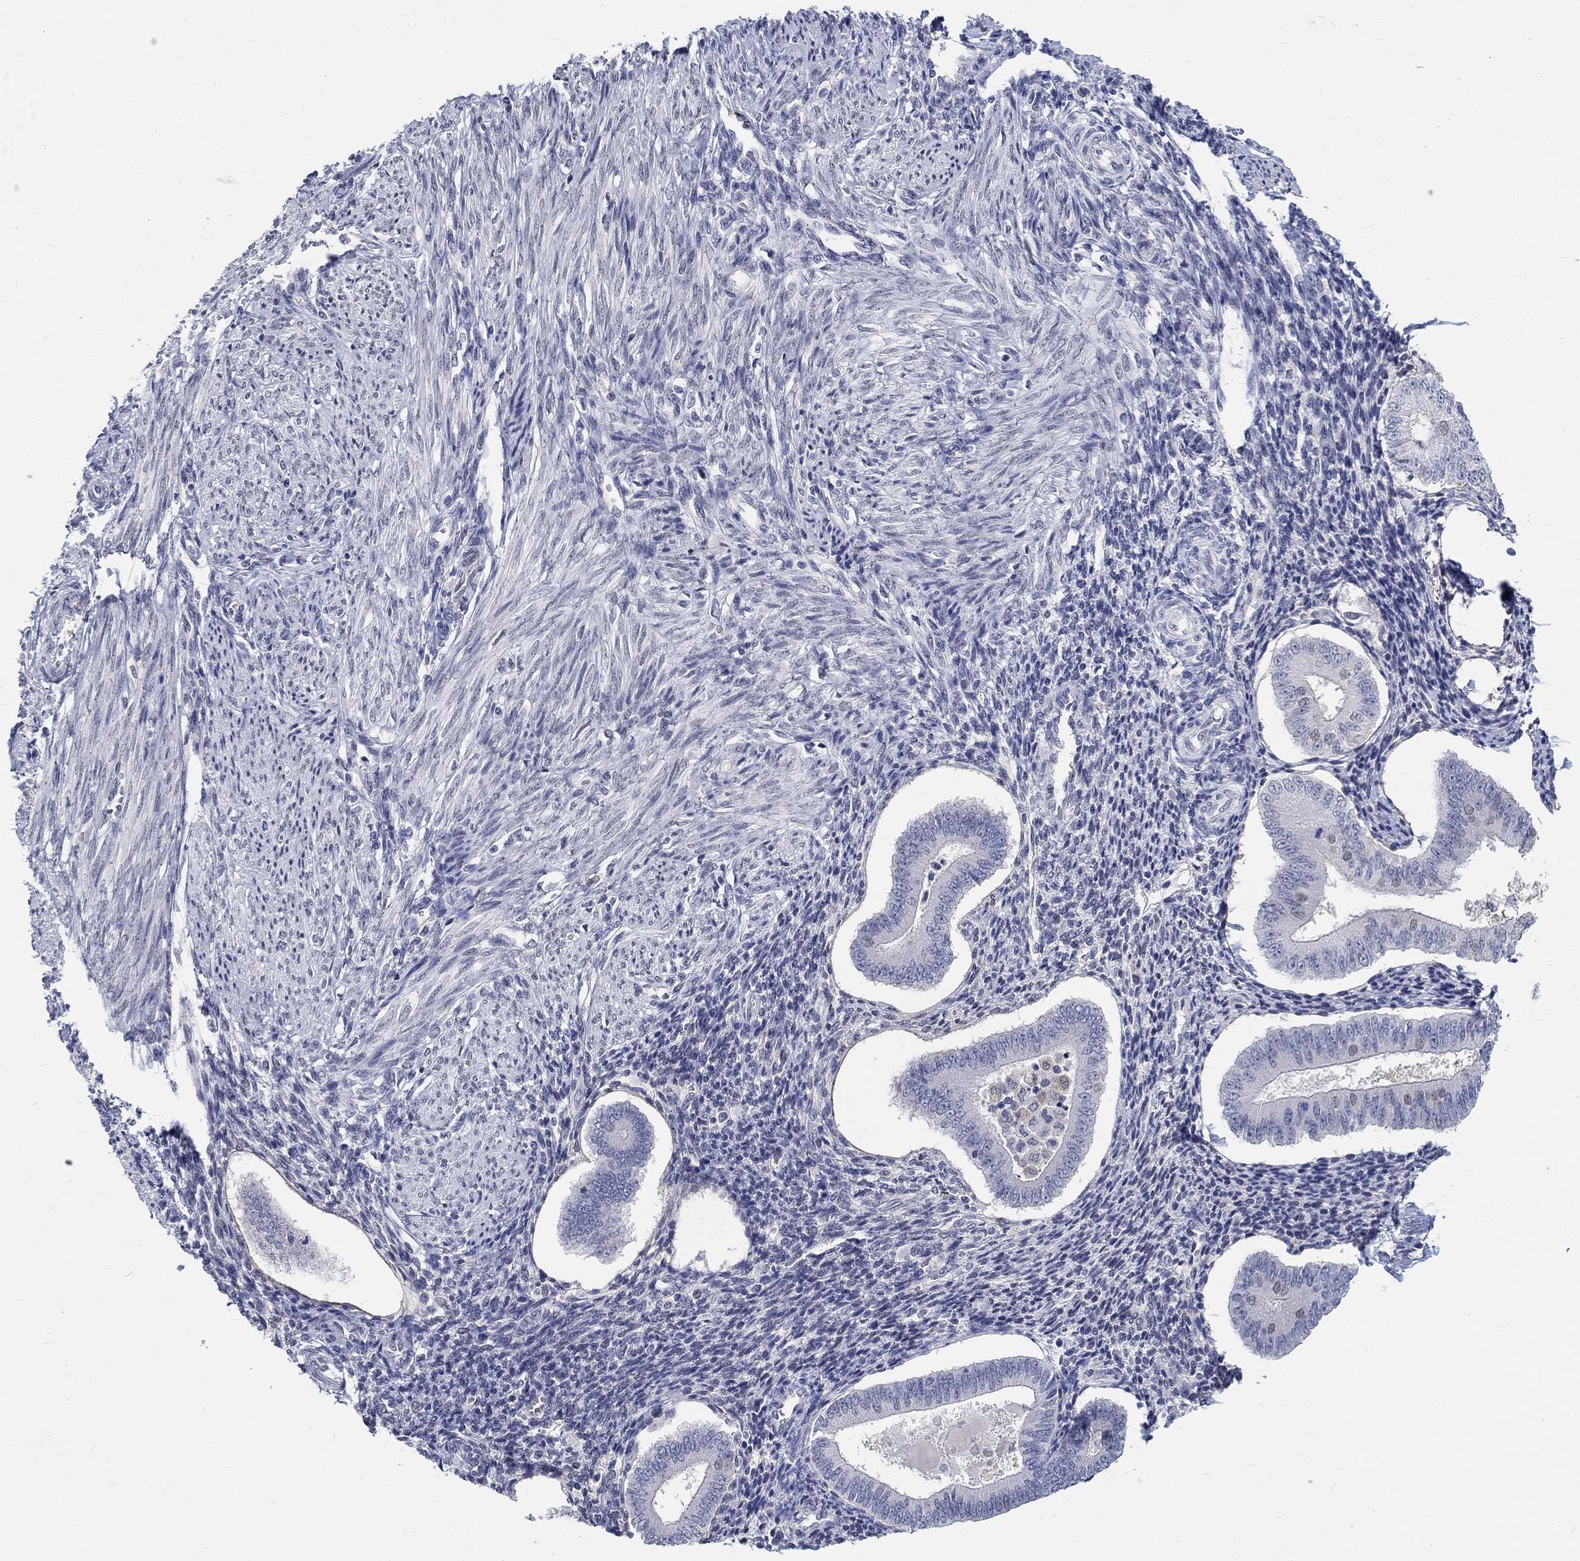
{"staining": {"intensity": "negative", "quantity": "none", "location": "none"}, "tissue": "endometrium", "cell_type": "Cells in endometrial stroma", "image_type": "normal", "snomed": [{"axis": "morphology", "description": "Normal tissue, NOS"}, {"axis": "topography", "description": "Endometrium"}], "caption": "A photomicrograph of endometrium stained for a protein reveals no brown staining in cells in endometrial stroma.", "gene": "EGFLAM", "patient": {"sex": "female", "age": 40}}